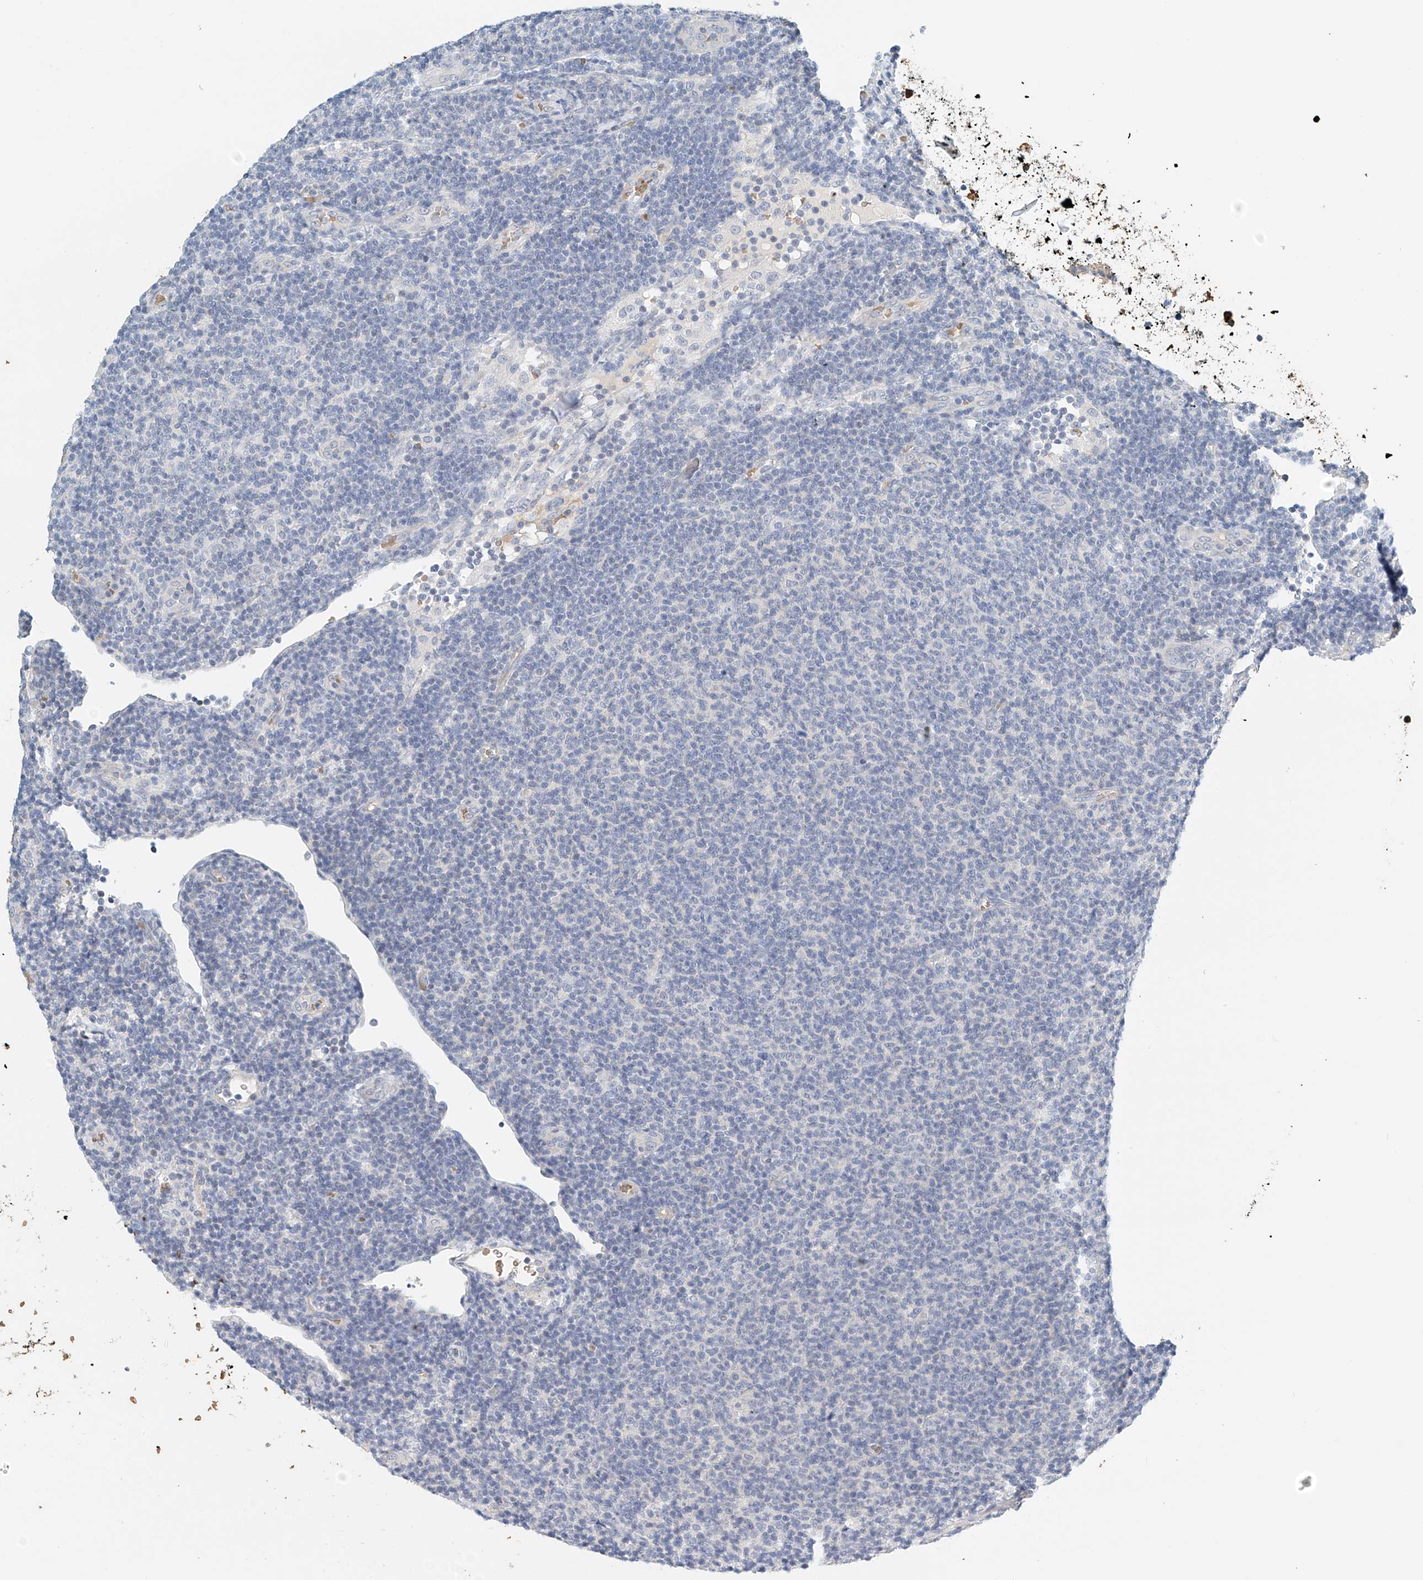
{"staining": {"intensity": "negative", "quantity": "none", "location": "none"}, "tissue": "lymphoma", "cell_type": "Tumor cells", "image_type": "cancer", "snomed": [{"axis": "morphology", "description": "Malignant lymphoma, non-Hodgkin's type, Low grade"}, {"axis": "topography", "description": "Lymph node"}], "caption": "IHC photomicrograph of lymphoma stained for a protein (brown), which demonstrates no expression in tumor cells.", "gene": "RCAN3", "patient": {"sex": "male", "age": 66}}